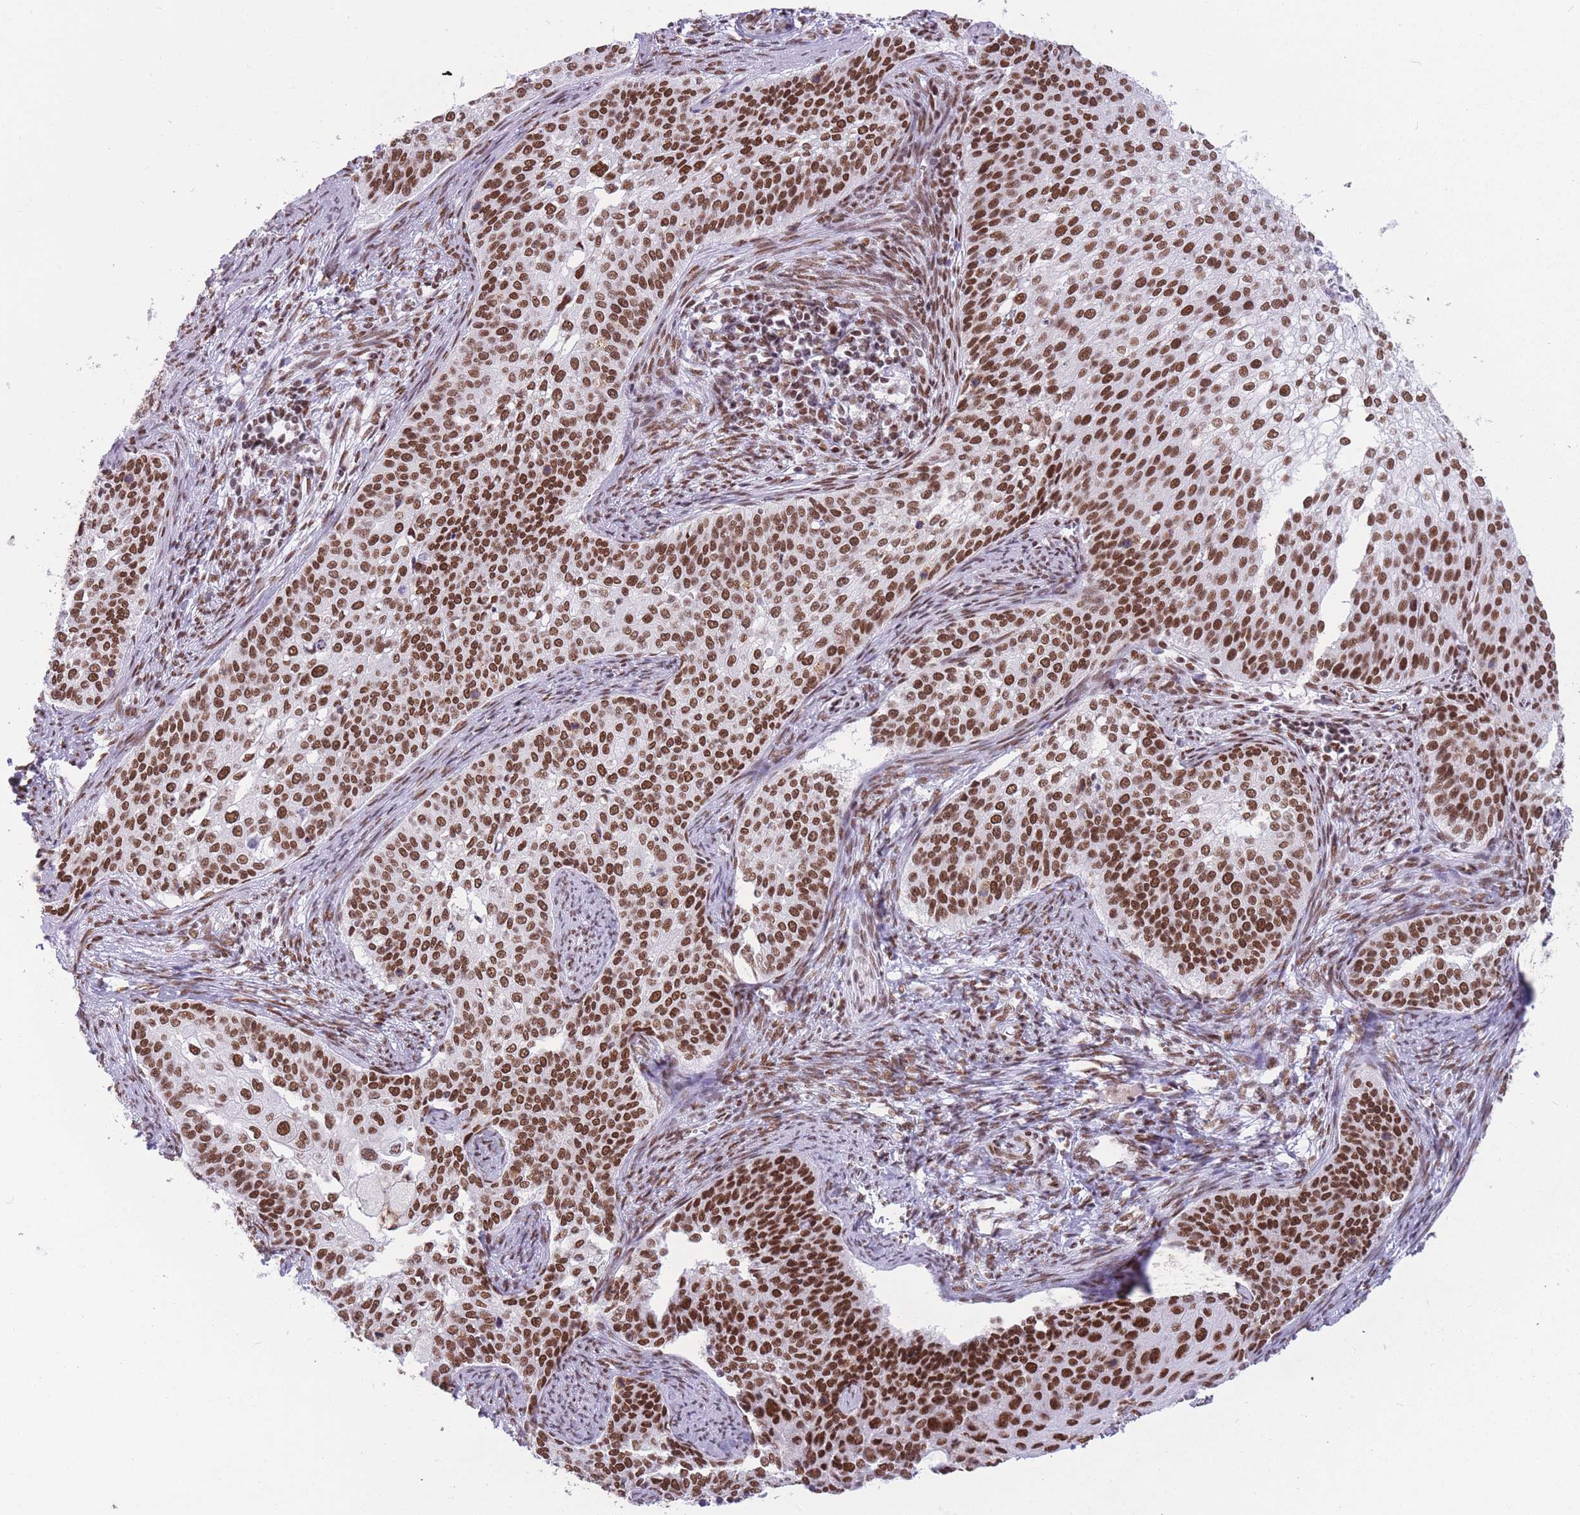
{"staining": {"intensity": "strong", "quantity": ">75%", "location": "nuclear"}, "tissue": "cervical cancer", "cell_type": "Tumor cells", "image_type": "cancer", "snomed": [{"axis": "morphology", "description": "Squamous cell carcinoma, NOS"}, {"axis": "topography", "description": "Cervix"}], "caption": "Protein expression analysis of cervical cancer (squamous cell carcinoma) exhibits strong nuclear staining in about >75% of tumor cells.", "gene": "HNRNPUL1", "patient": {"sex": "female", "age": 44}}